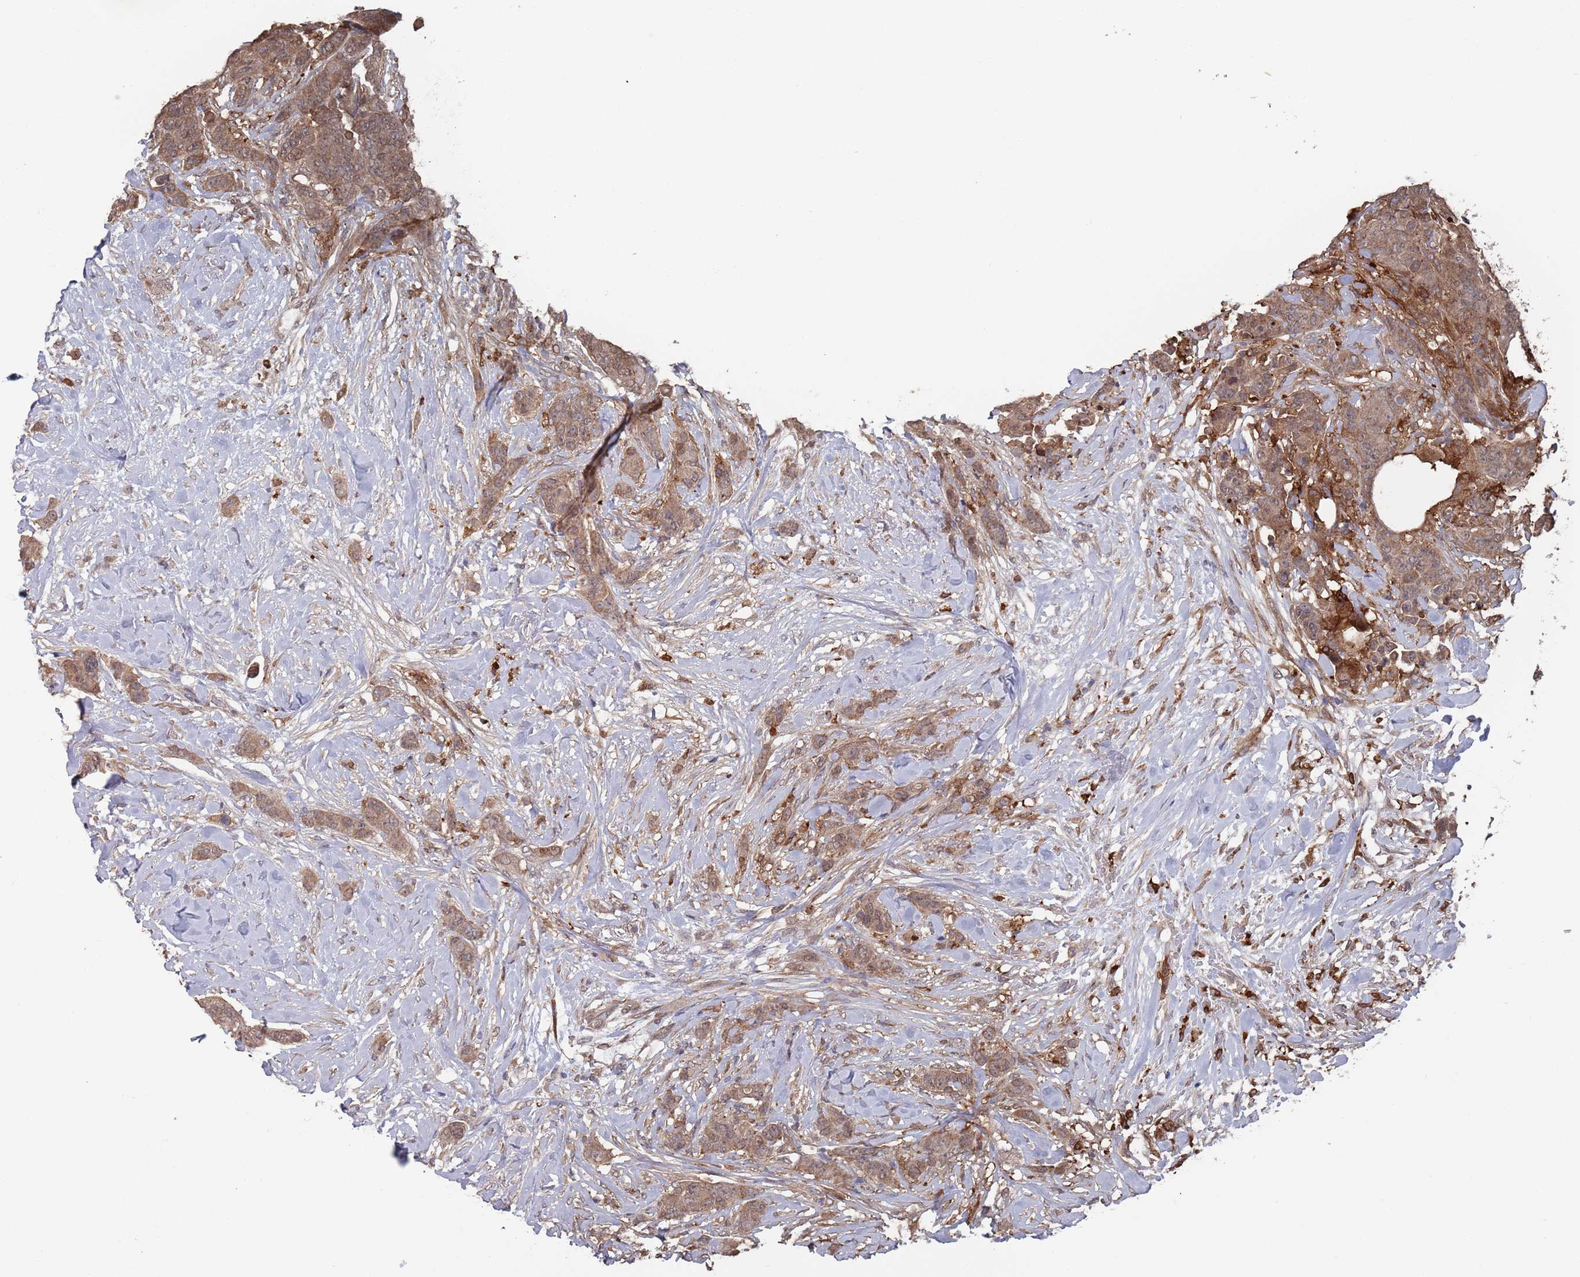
{"staining": {"intensity": "moderate", "quantity": ">75%", "location": "cytoplasmic/membranous,nuclear"}, "tissue": "breast cancer", "cell_type": "Tumor cells", "image_type": "cancer", "snomed": [{"axis": "morphology", "description": "Duct carcinoma"}, {"axis": "topography", "description": "Breast"}], "caption": "This is a histology image of immunohistochemistry staining of breast cancer, which shows moderate expression in the cytoplasmic/membranous and nuclear of tumor cells.", "gene": "DGKD", "patient": {"sex": "female", "age": 40}}